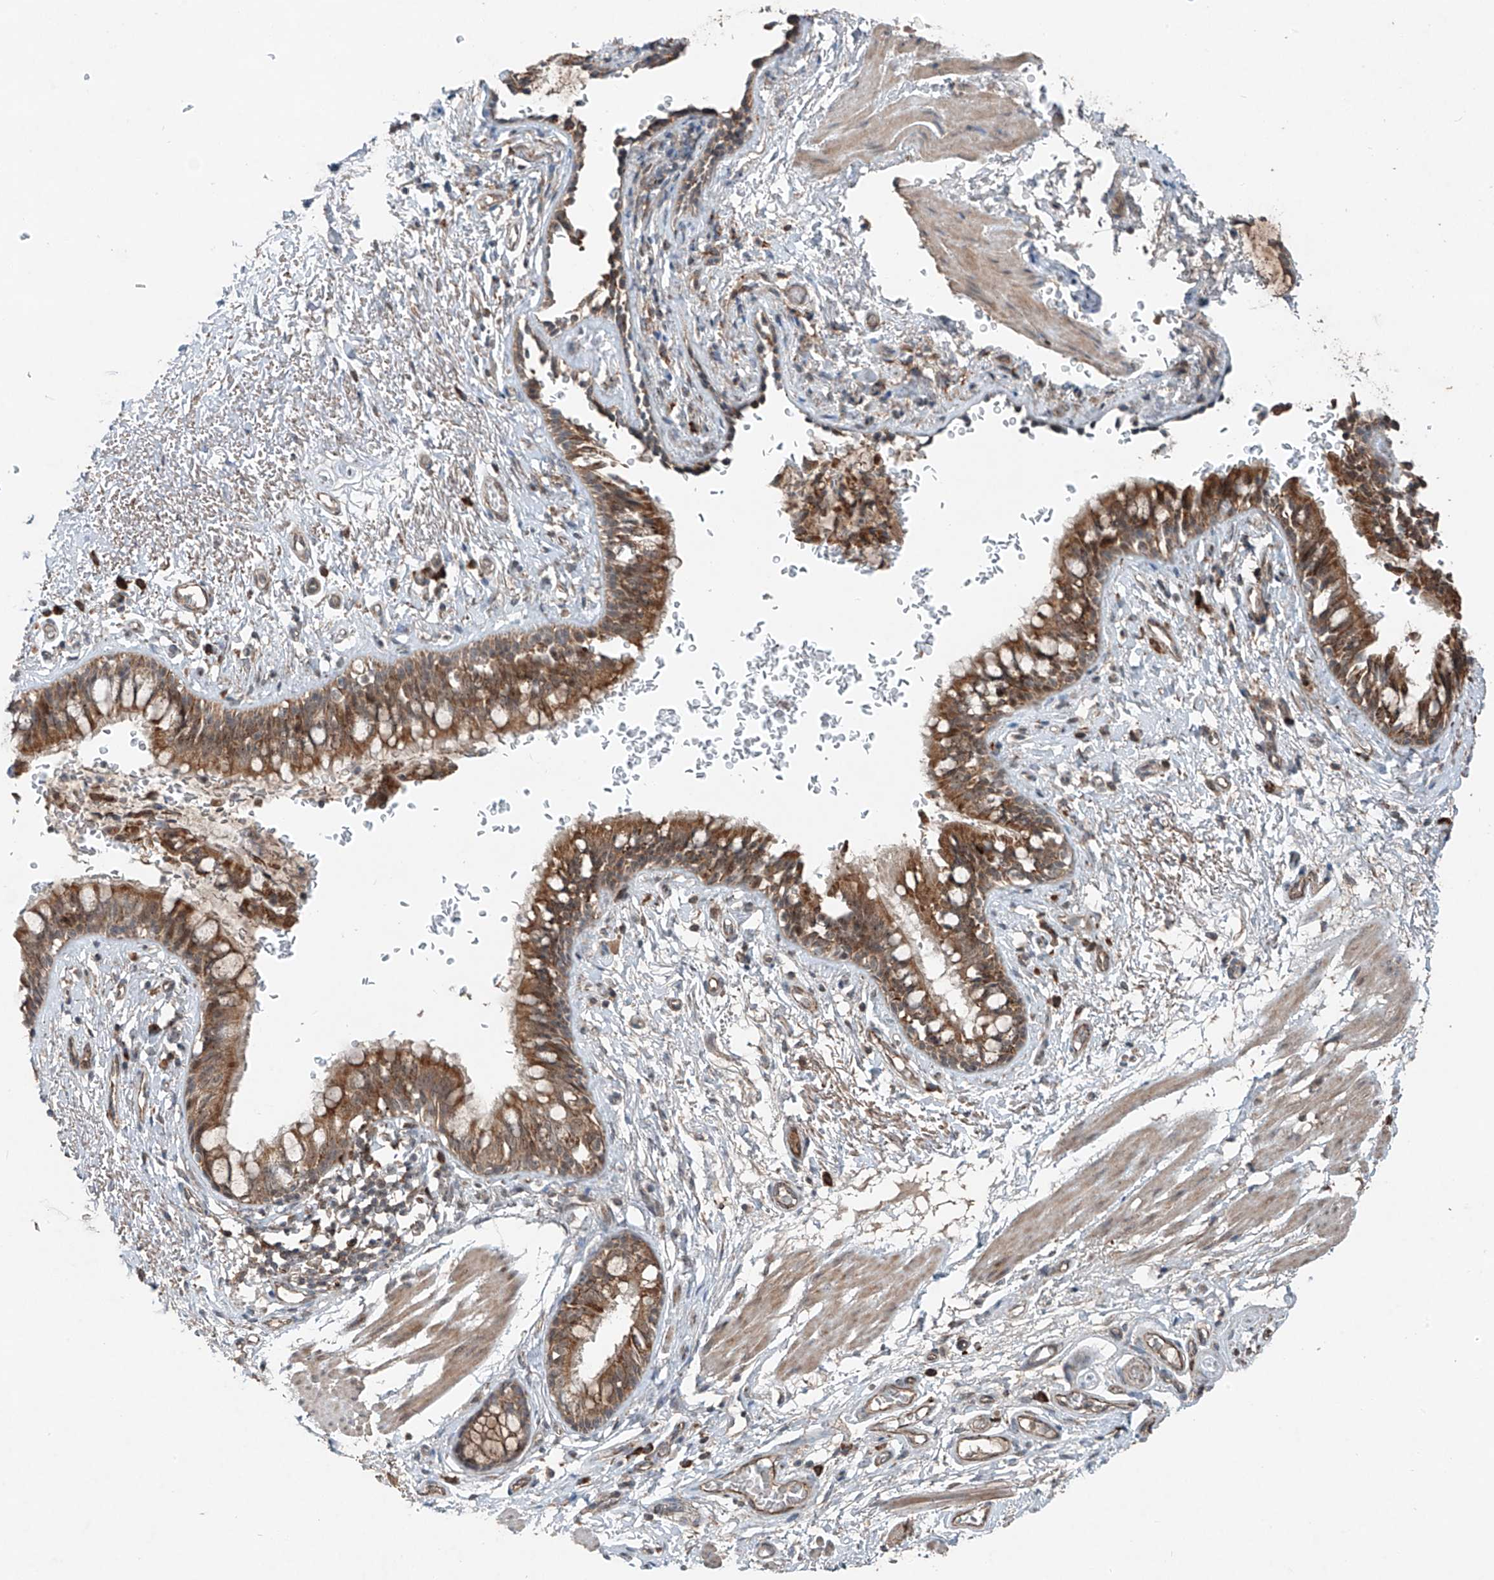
{"staining": {"intensity": "moderate", "quantity": ">75%", "location": "cytoplasmic/membranous"}, "tissue": "bronchus", "cell_type": "Respiratory epithelial cells", "image_type": "normal", "snomed": [{"axis": "morphology", "description": "Normal tissue, NOS"}, {"axis": "topography", "description": "Cartilage tissue"}, {"axis": "topography", "description": "Bronchus"}], "caption": "Protein analysis of normal bronchus demonstrates moderate cytoplasmic/membranous positivity in approximately >75% of respiratory epithelial cells.", "gene": "ZNF620", "patient": {"sex": "female", "age": 36}}